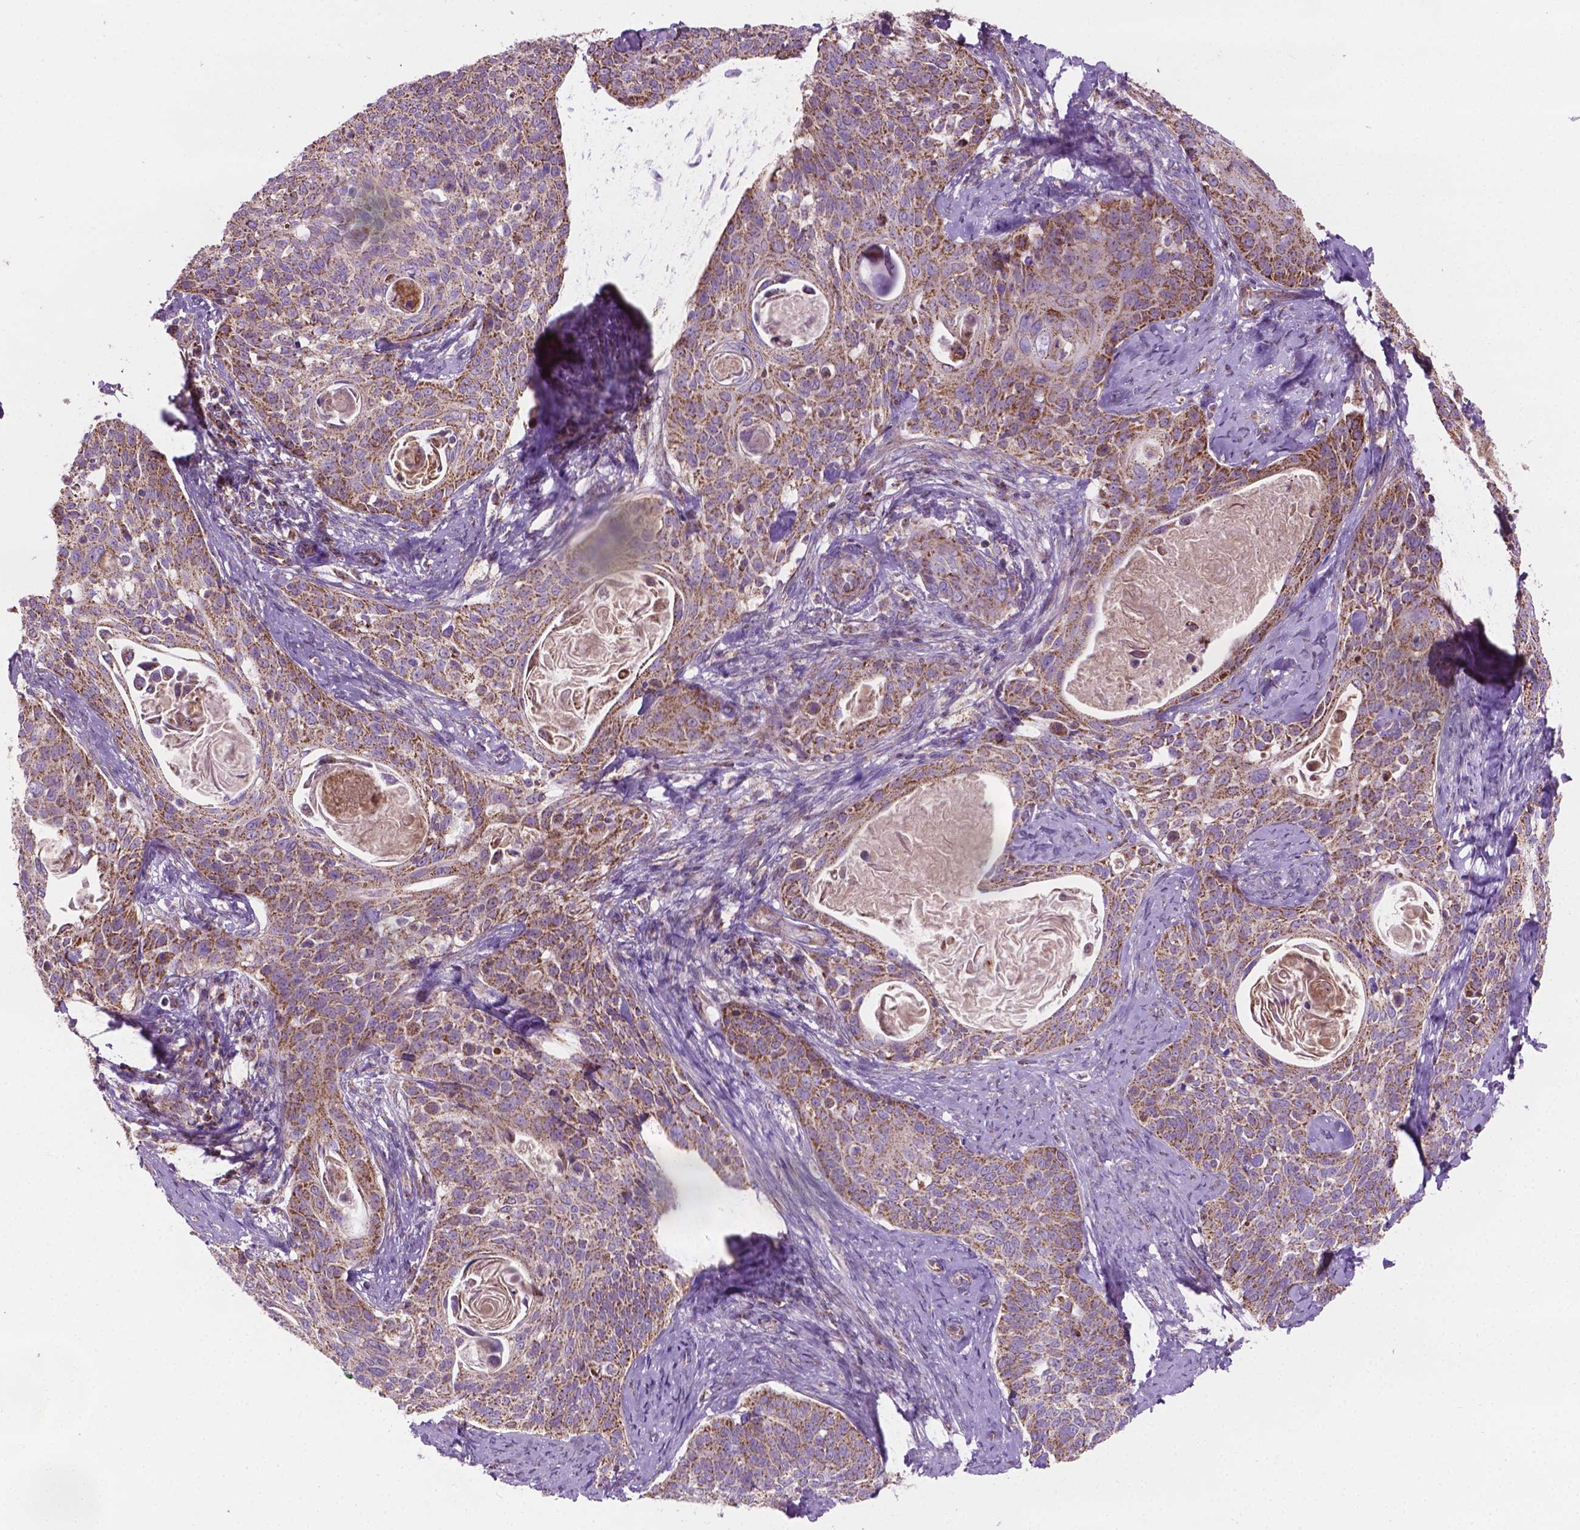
{"staining": {"intensity": "moderate", "quantity": ">75%", "location": "cytoplasmic/membranous"}, "tissue": "cervical cancer", "cell_type": "Tumor cells", "image_type": "cancer", "snomed": [{"axis": "morphology", "description": "Squamous cell carcinoma, NOS"}, {"axis": "topography", "description": "Cervix"}], "caption": "Moderate cytoplasmic/membranous staining for a protein is appreciated in about >75% of tumor cells of cervical cancer (squamous cell carcinoma) using IHC.", "gene": "PIBF1", "patient": {"sex": "female", "age": 69}}